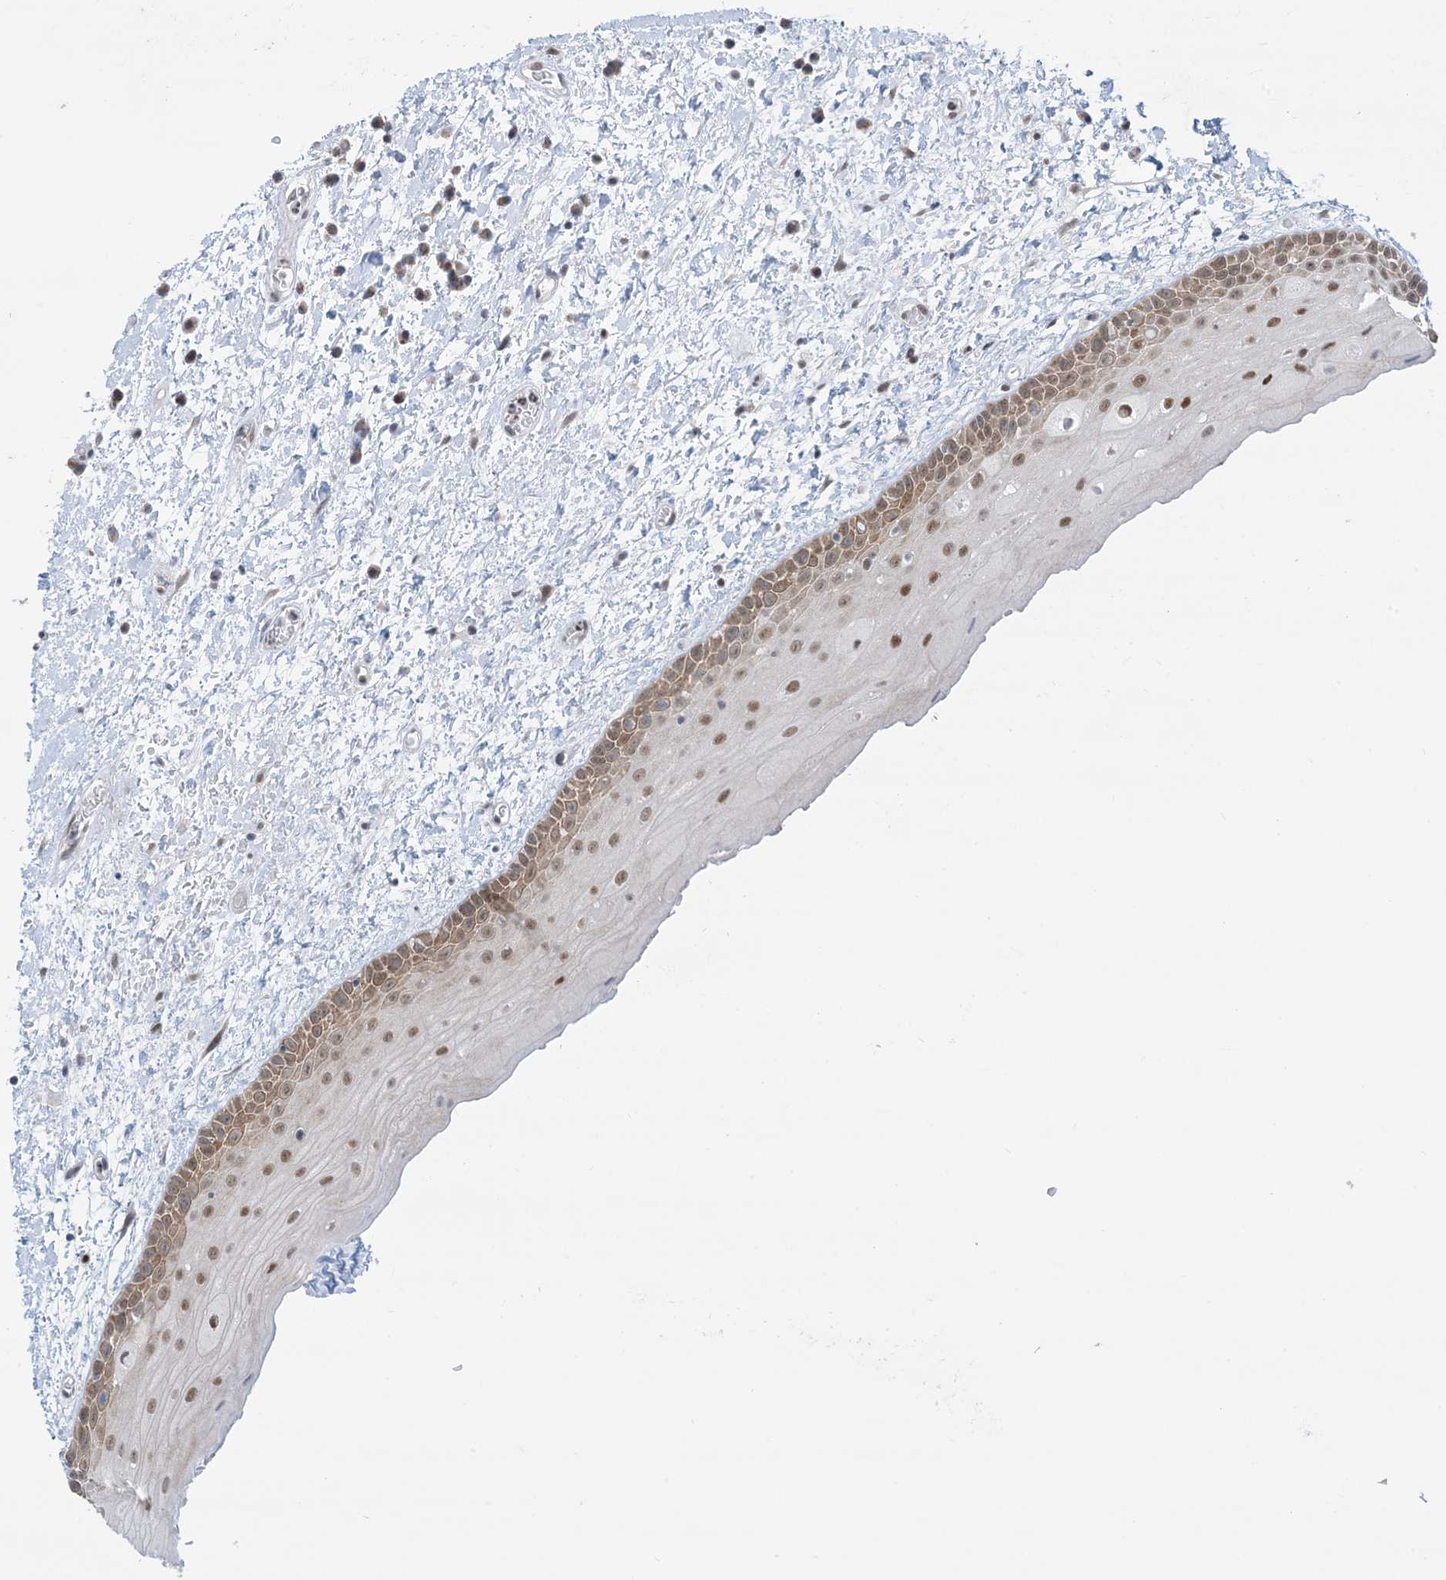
{"staining": {"intensity": "strong", "quantity": "25%-75%", "location": "cytoplasmic/membranous,nuclear"}, "tissue": "oral mucosa", "cell_type": "Squamous epithelial cells", "image_type": "normal", "snomed": [{"axis": "morphology", "description": "Normal tissue, NOS"}, {"axis": "topography", "description": "Oral tissue"}], "caption": "Protein staining of normal oral mucosa shows strong cytoplasmic/membranous,nuclear expression in approximately 25%-75% of squamous epithelial cells.", "gene": "TFPT", "patient": {"sex": "female", "age": 76}}